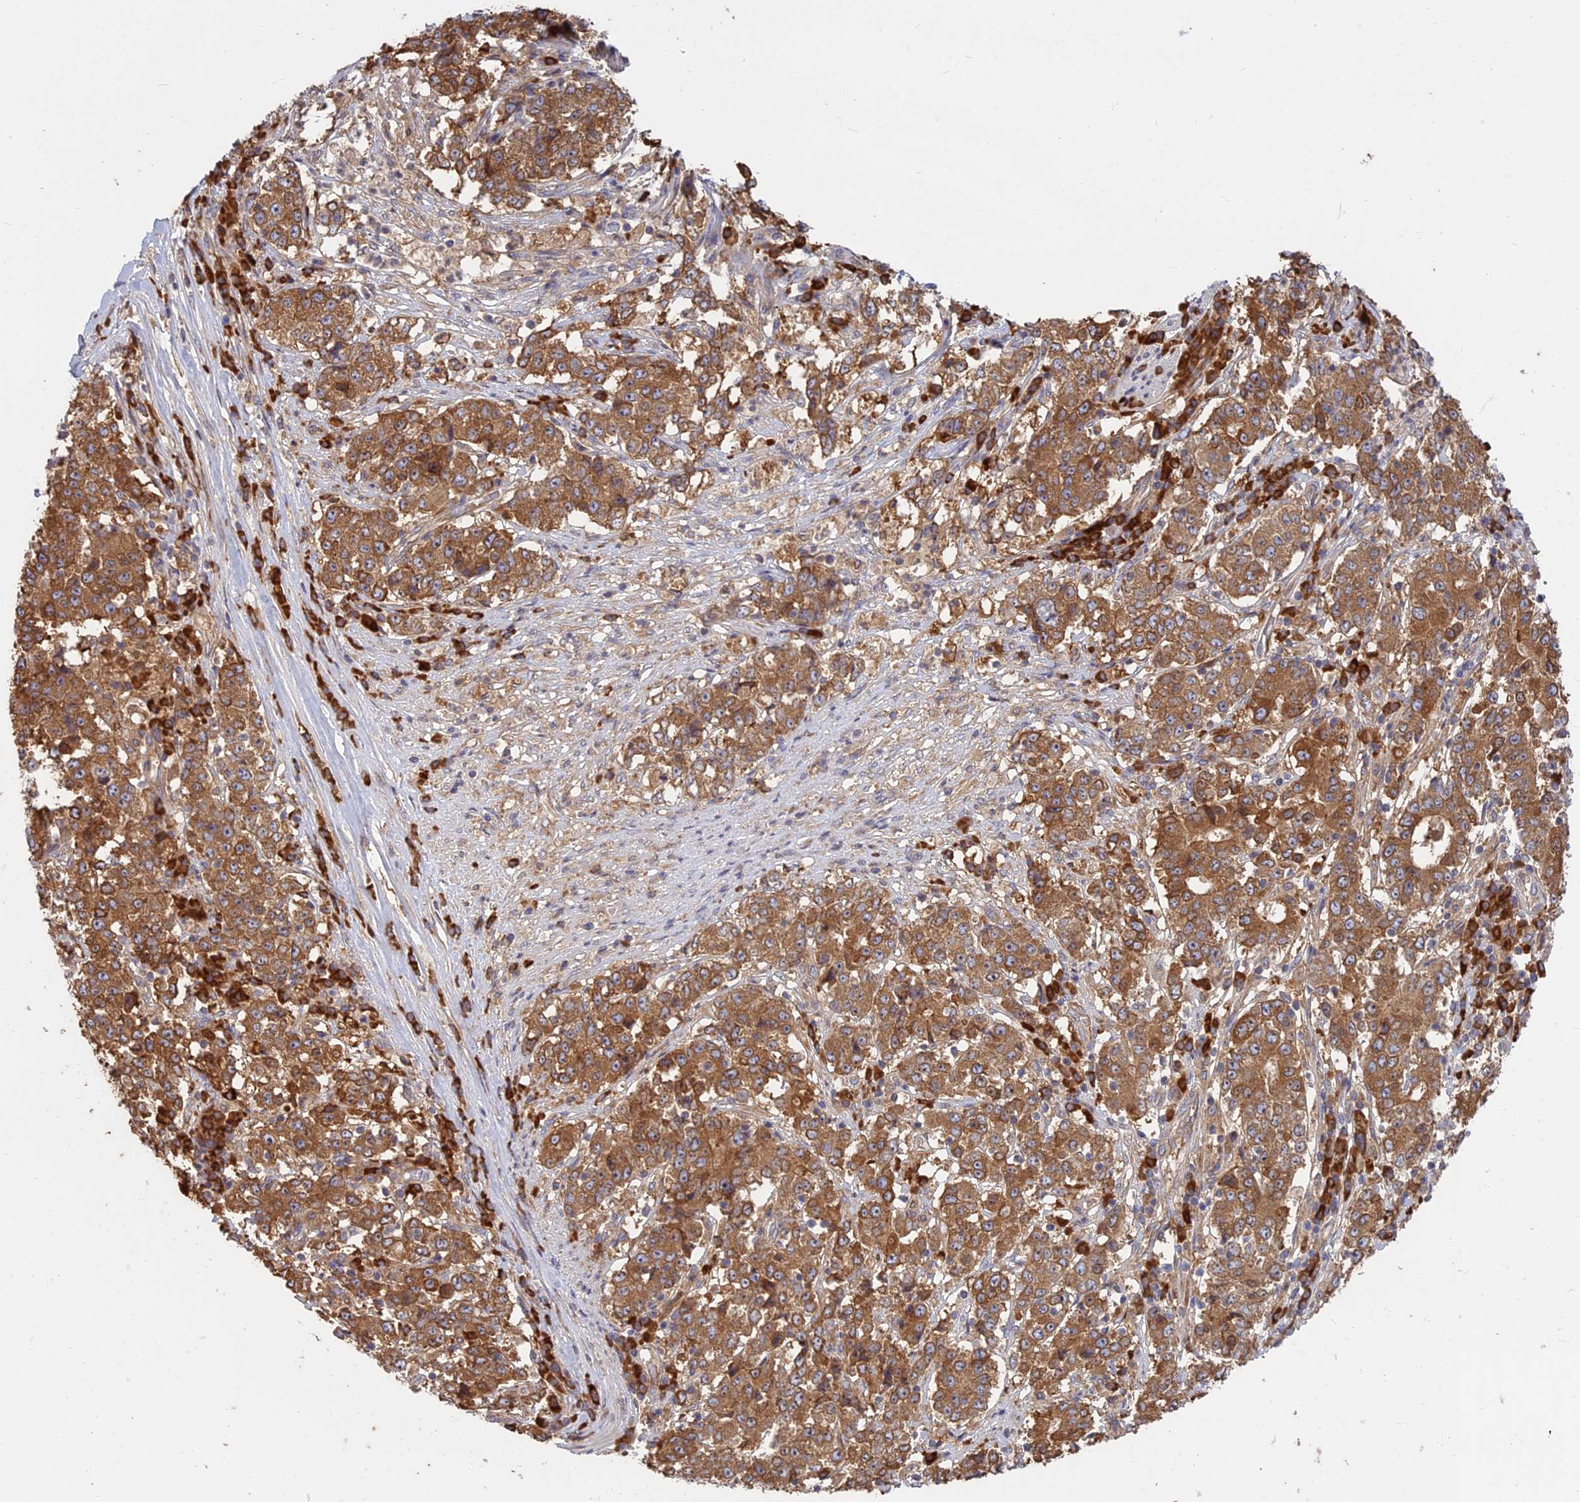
{"staining": {"intensity": "moderate", "quantity": ">75%", "location": "cytoplasmic/membranous"}, "tissue": "stomach cancer", "cell_type": "Tumor cells", "image_type": "cancer", "snomed": [{"axis": "morphology", "description": "Adenocarcinoma, NOS"}, {"axis": "topography", "description": "Stomach"}], "caption": "Immunohistochemistry (IHC) image of stomach cancer (adenocarcinoma) stained for a protein (brown), which reveals medium levels of moderate cytoplasmic/membranous expression in approximately >75% of tumor cells.", "gene": "TMEM208", "patient": {"sex": "male", "age": 59}}